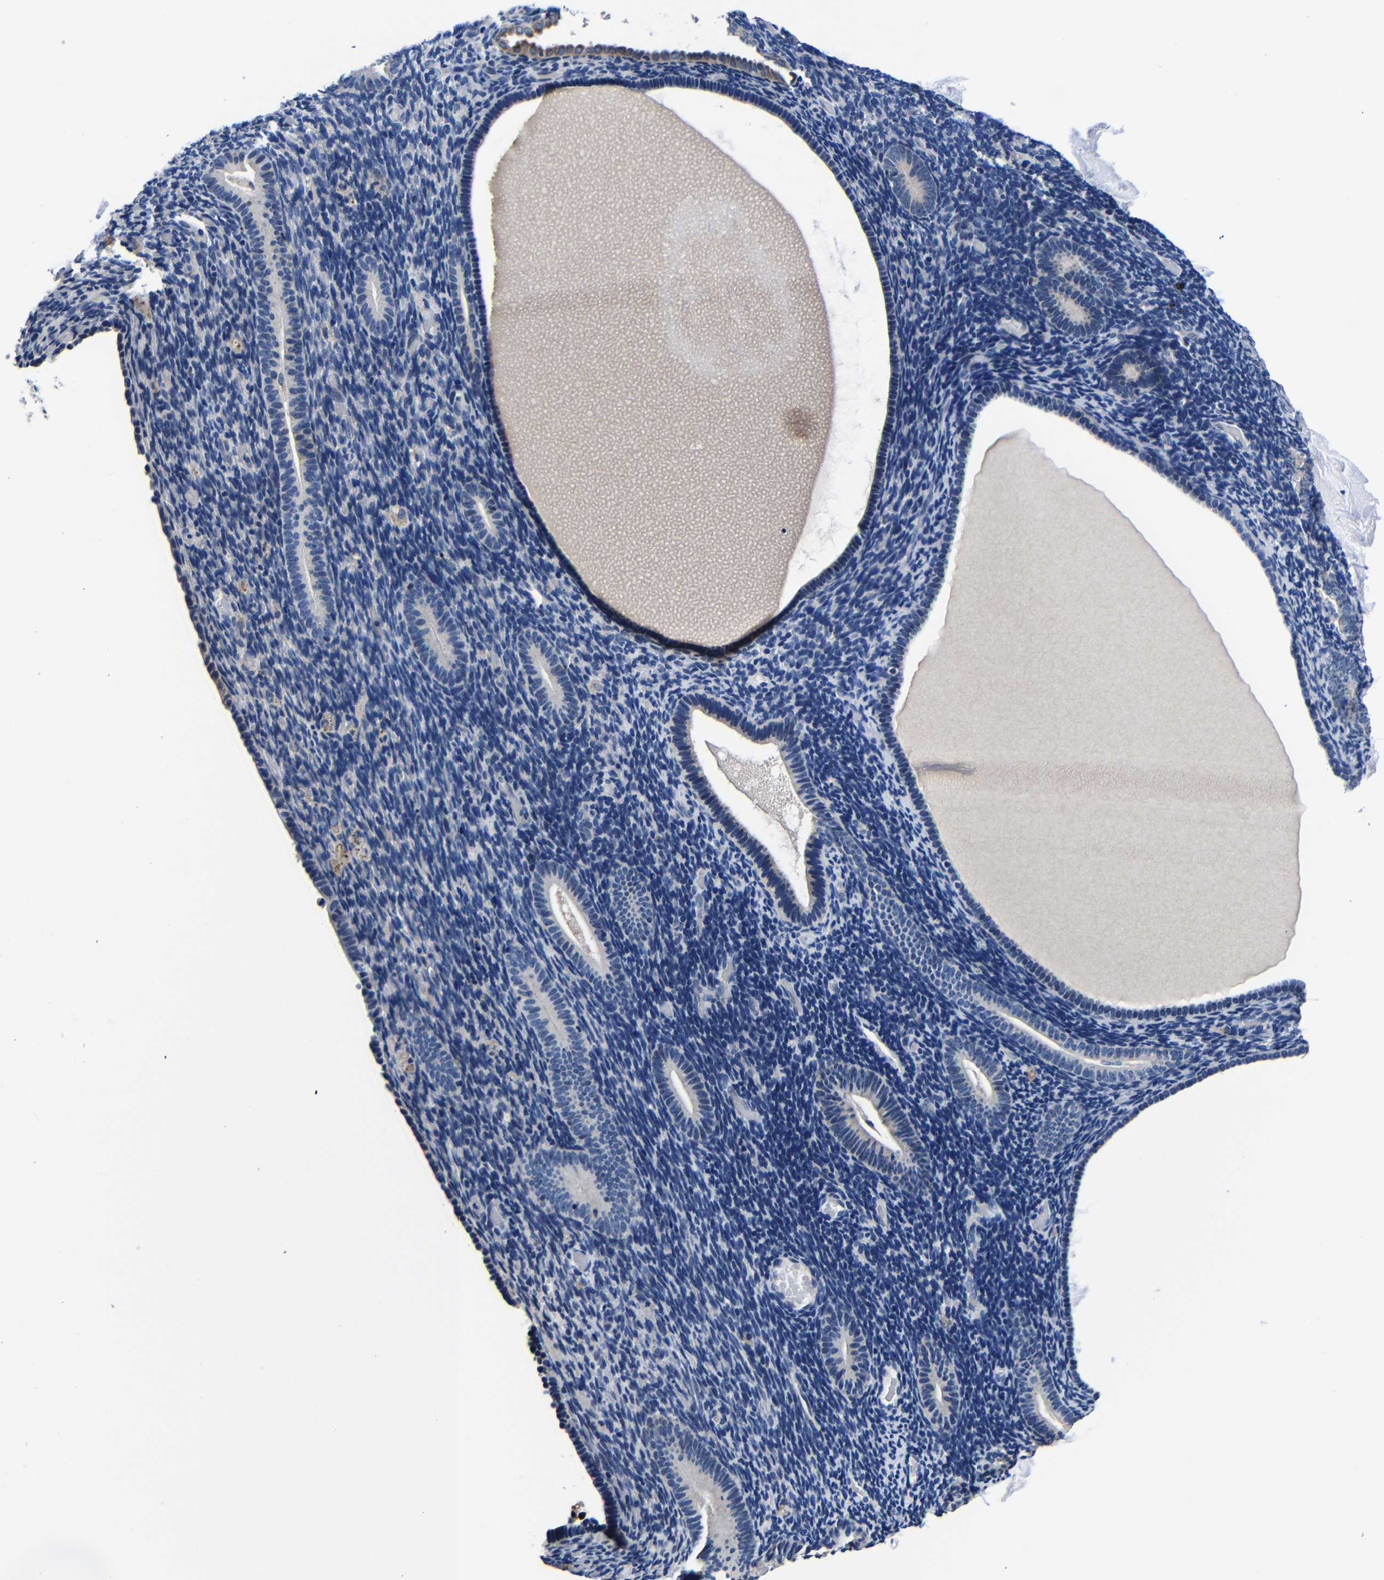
{"staining": {"intensity": "negative", "quantity": "none", "location": "none"}, "tissue": "endometrium", "cell_type": "Cells in endometrial stroma", "image_type": "normal", "snomed": [{"axis": "morphology", "description": "Normal tissue, NOS"}, {"axis": "topography", "description": "Endometrium"}], "caption": "IHC micrograph of benign endometrium: human endometrium stained with DAB demonstrates no significant protein expression in cells in endometrial stroma.", "gene": "DEPP1", "patient": {"sex": "female", "age": 51}}